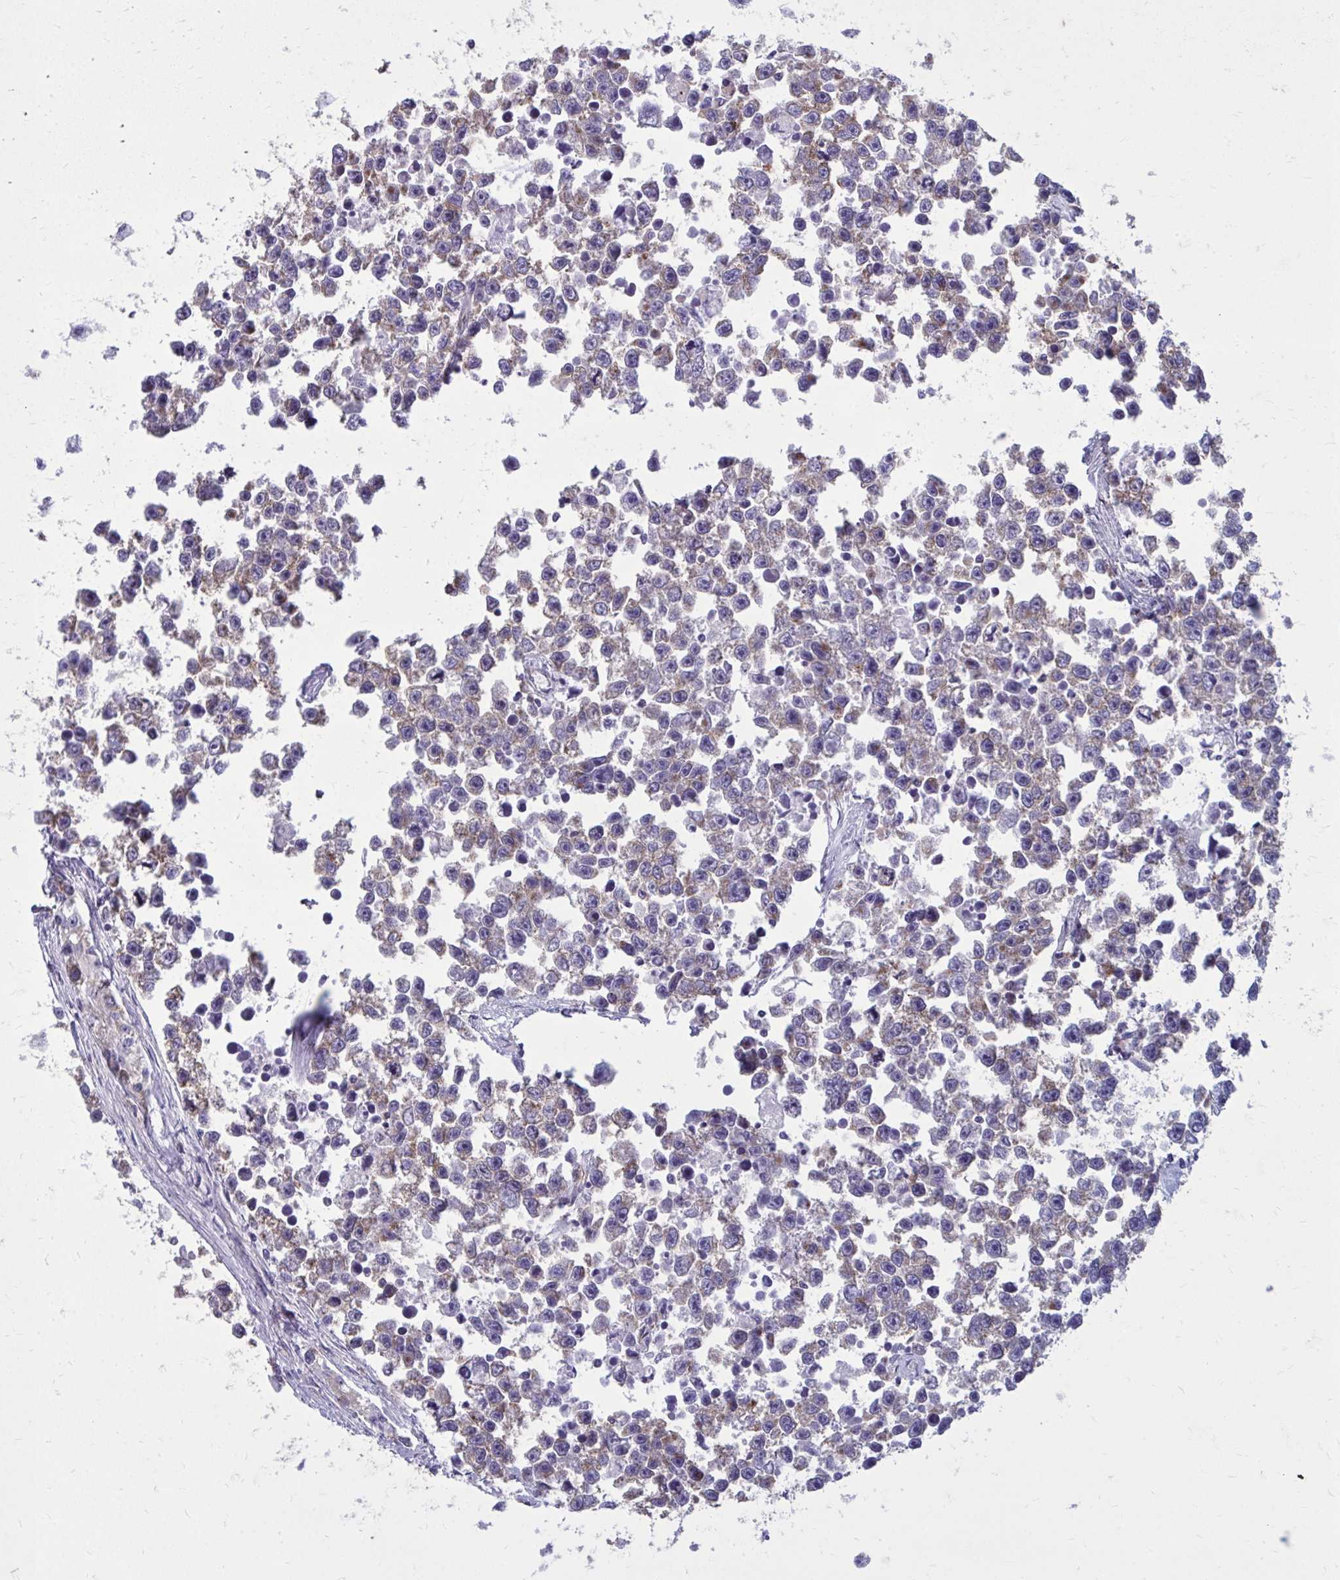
{"staining": {"intensity": "weak", "quantity": "25%-75%", "location": "cytoplasmic/membranous"}, "tissue": "testis cancer", "cell_type": "Tumor cells", "image_type": "cancer", "snomed": [{"axis": "morphology", "description": "Seminoma, NOS"}, {"axis": "topography", "description": "Testis"}], "caption": "This is a photomicrograph of immunohistochemistry staining of testis cancer (seminoma), which shows weak expression in the cytoplasmic/membranous of tumor cells.", "gene": "CLTA", "patient": {"sex": "male", "age": 26}}